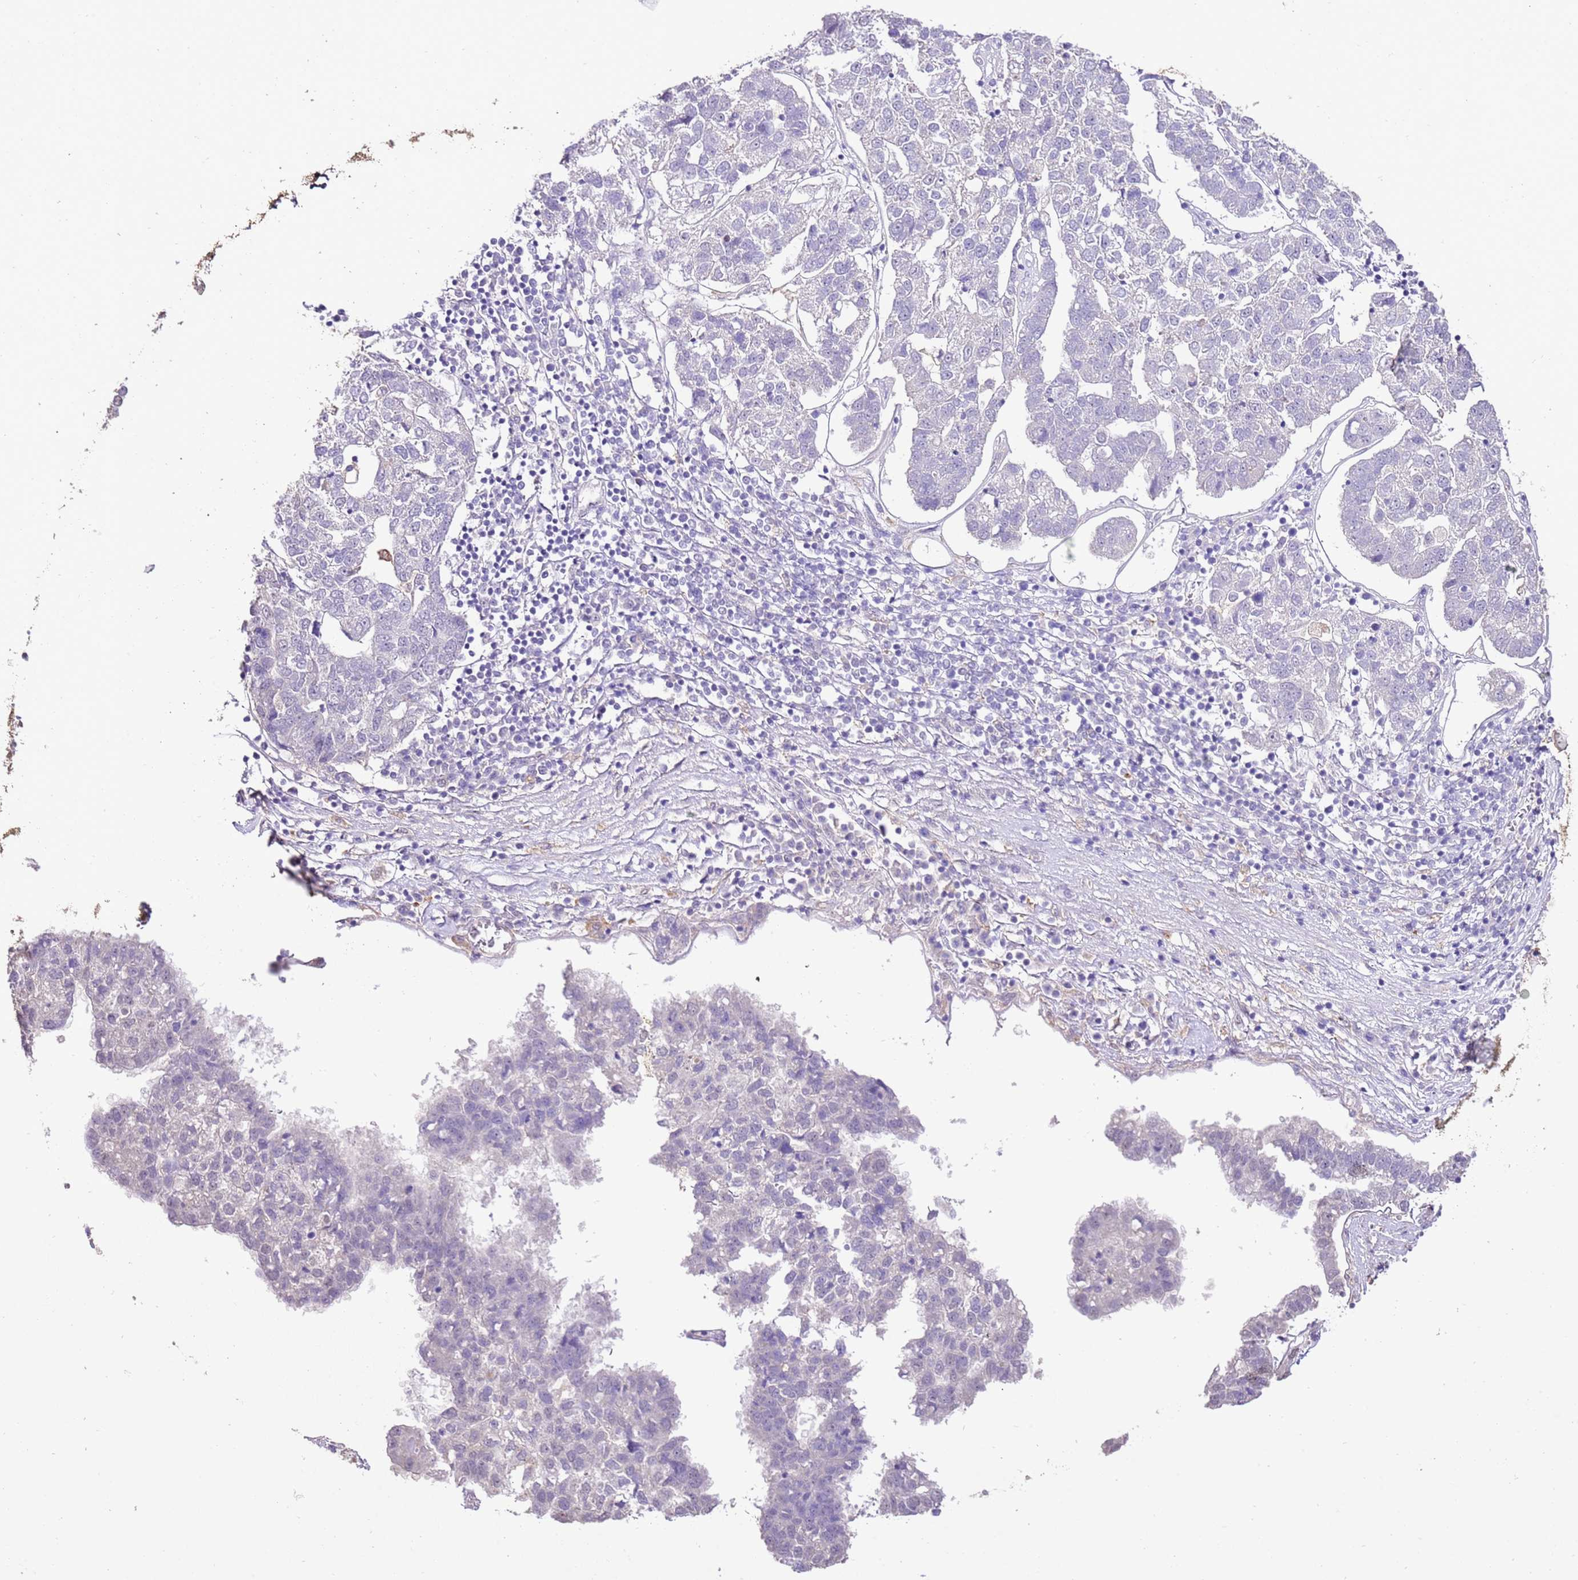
{"staining": {"intensity": "negative", "quantity": "none", "location": "none"}, "tissue": "pancreatic cancer", "cell_type": "Tumor cells", "image_type": "cancer", "snomed": [{"axis": "morphology", "description": "Adenocarcinoma, NOS"}, {"axis": "topography", "description": "Pancreas"}], "caption": "Immunohistochemical staining of pancreatic cancer shows no significant positivity in tumor cells.", "gene": "IZUMO4", "patient": {"sex": "female", "age": 61}}